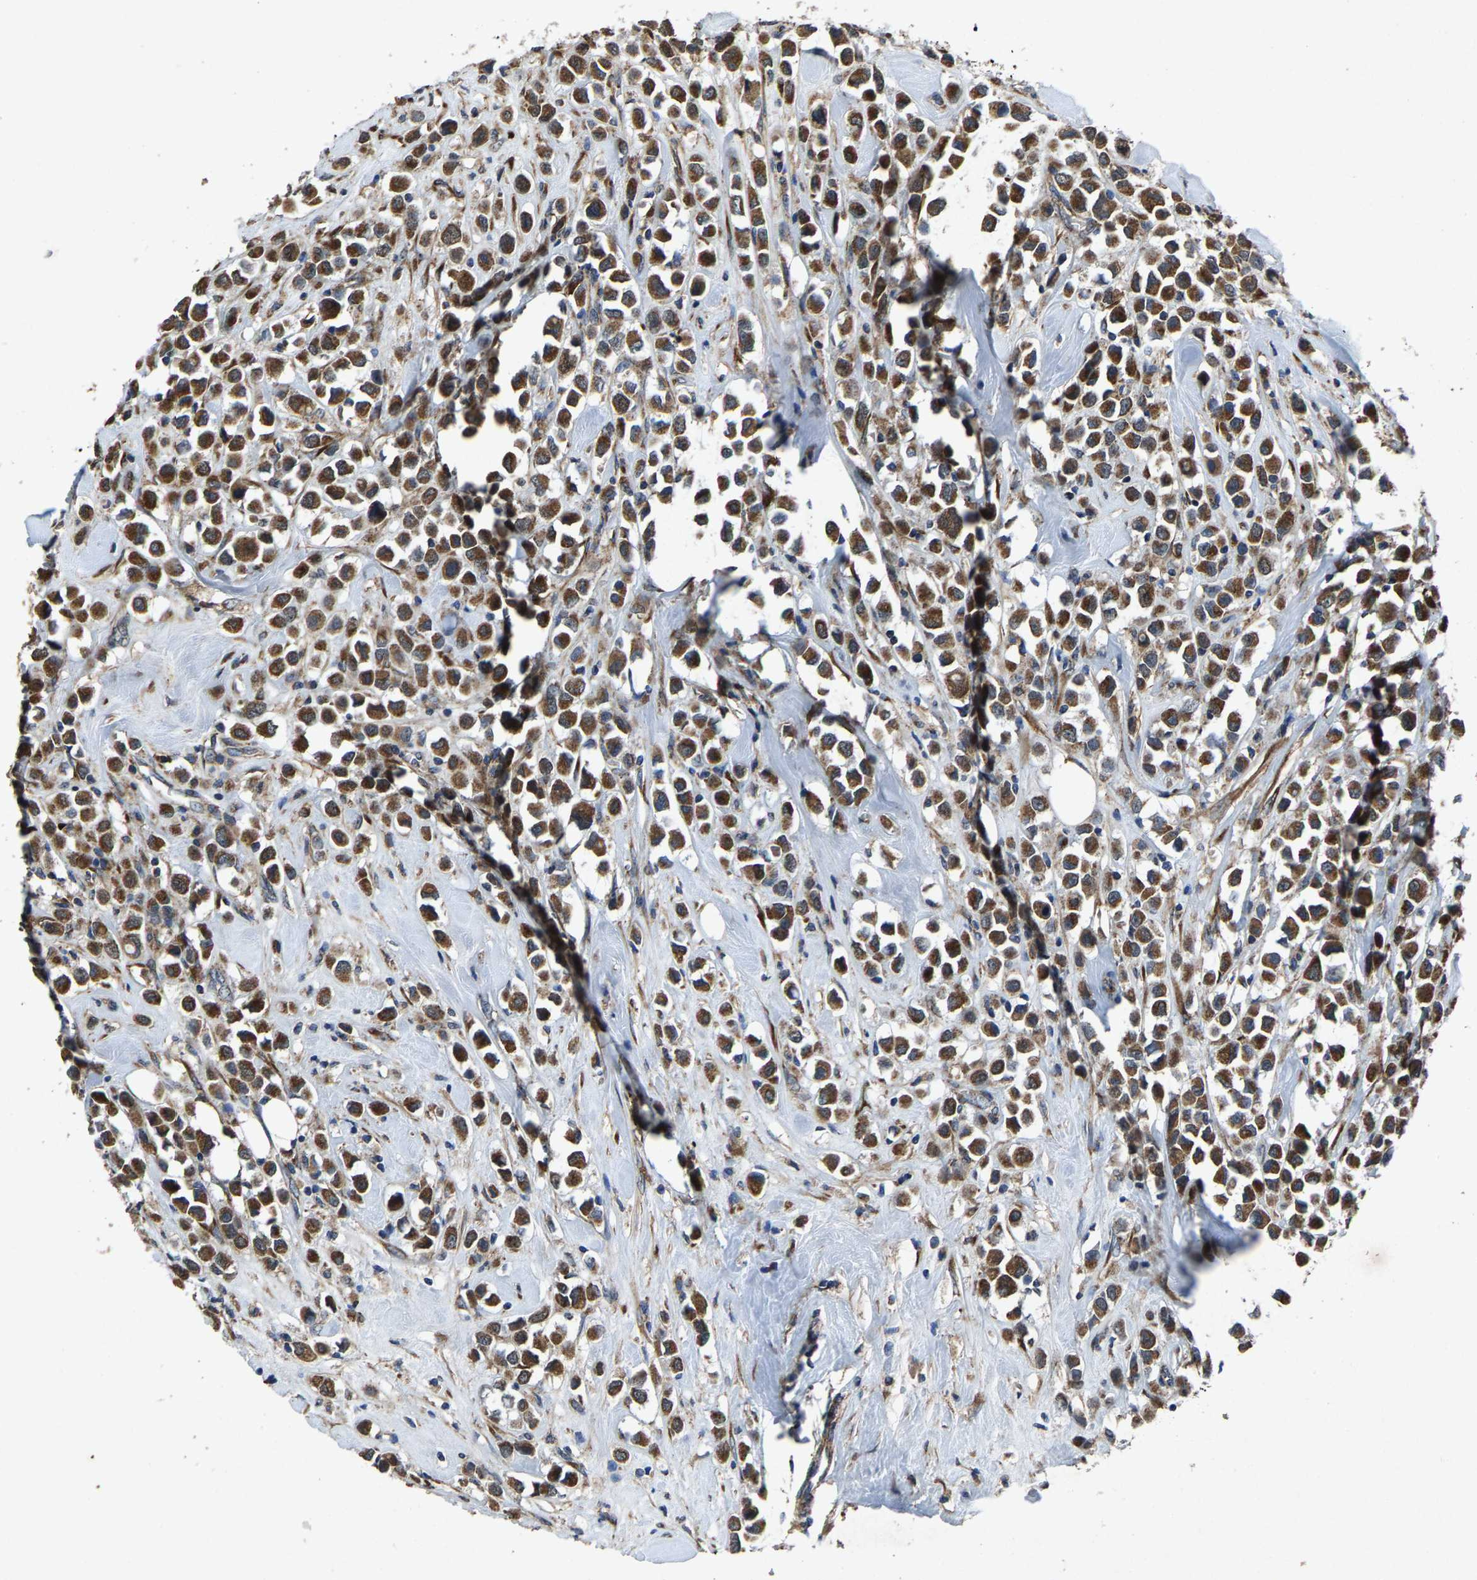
{"staining": {"intensity": "moderate", "quantity": ">75%", "location": "cytoplasmic/membranous"}, "tissue": "breast cancer", "cell_type": "Tumor cells", "image_type": "cancer", "snomed": [{"axis": "morphology", "description": "Duct carcinoma"}, {"axis": "topography", "description": "Breast"}], "caption": "Protein expression by IHC demonstrates moderate cytoplasmic/membranous positivity in approximately >75% of tumor cells in breast invasive ductal carcinoma. (brown staining indicates protein expression, while blue staining denotes nuclei).", "gene": "PDP1", "patient": {"sex": "female", "age": 61}}